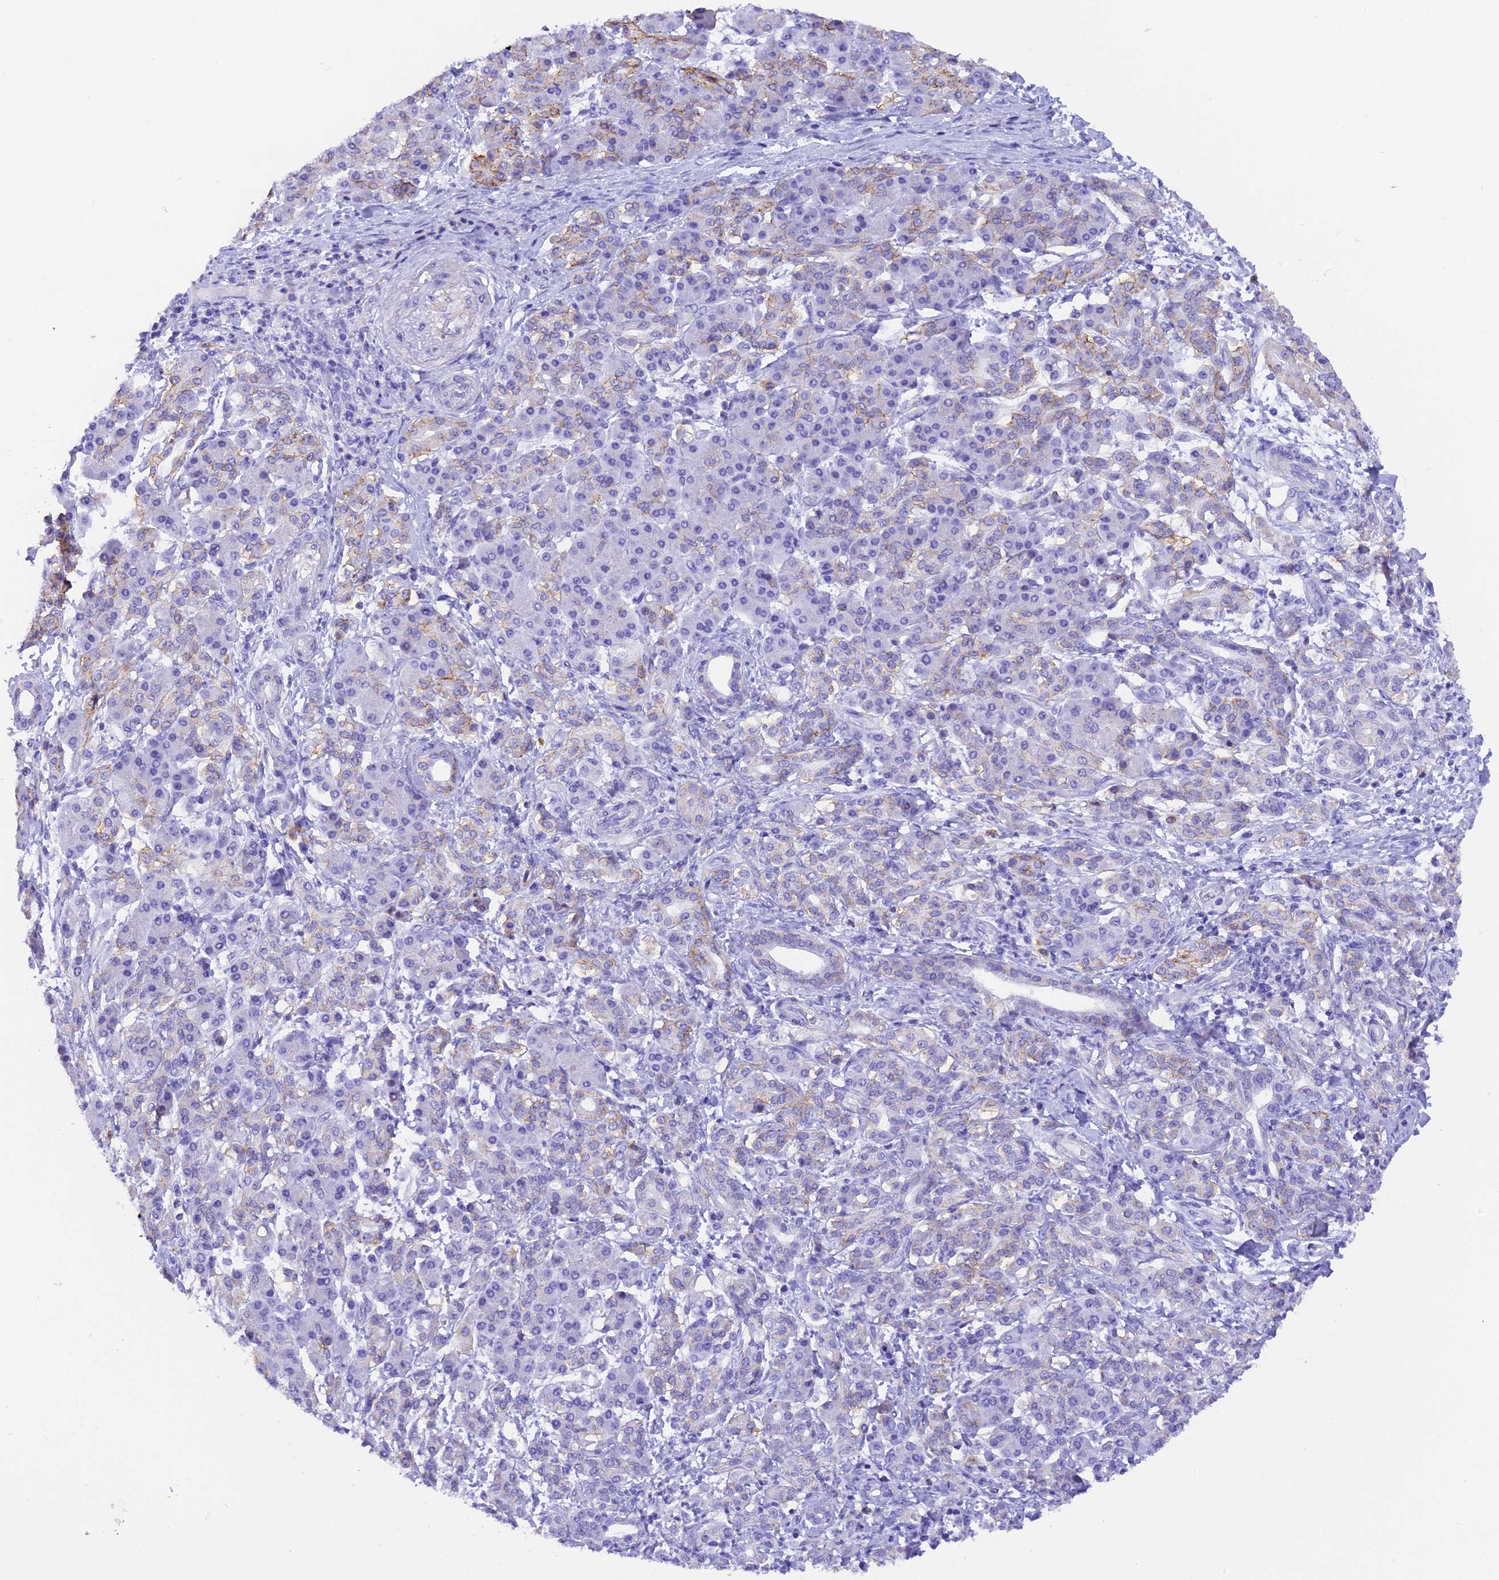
{"staining": {"intensity": "weak", "quantity": "<25%", "location": "cytoplasmic/membranous"}, "tissue": "pancreatic cancer", "cell_type": "Tumor cells", "image_type": "cancer", "snomed": [{"axis": "morphology", "description": "Normal tissue, NOS"}, {"axis": "morphology", "description": "Adenocarcinoma, NOS"}, {"axis": "topography", "description": "Pancreas"}], "caption": "Immunohistochemistry image of neoplastic tissue: human pancreatic cancer stained with DAB (3,3'-diaminobenzidine) exhibits no significant protein staining in tumor cells.", "gene": "COL6A5", "patient": {"sex": "female", "age": 55}}